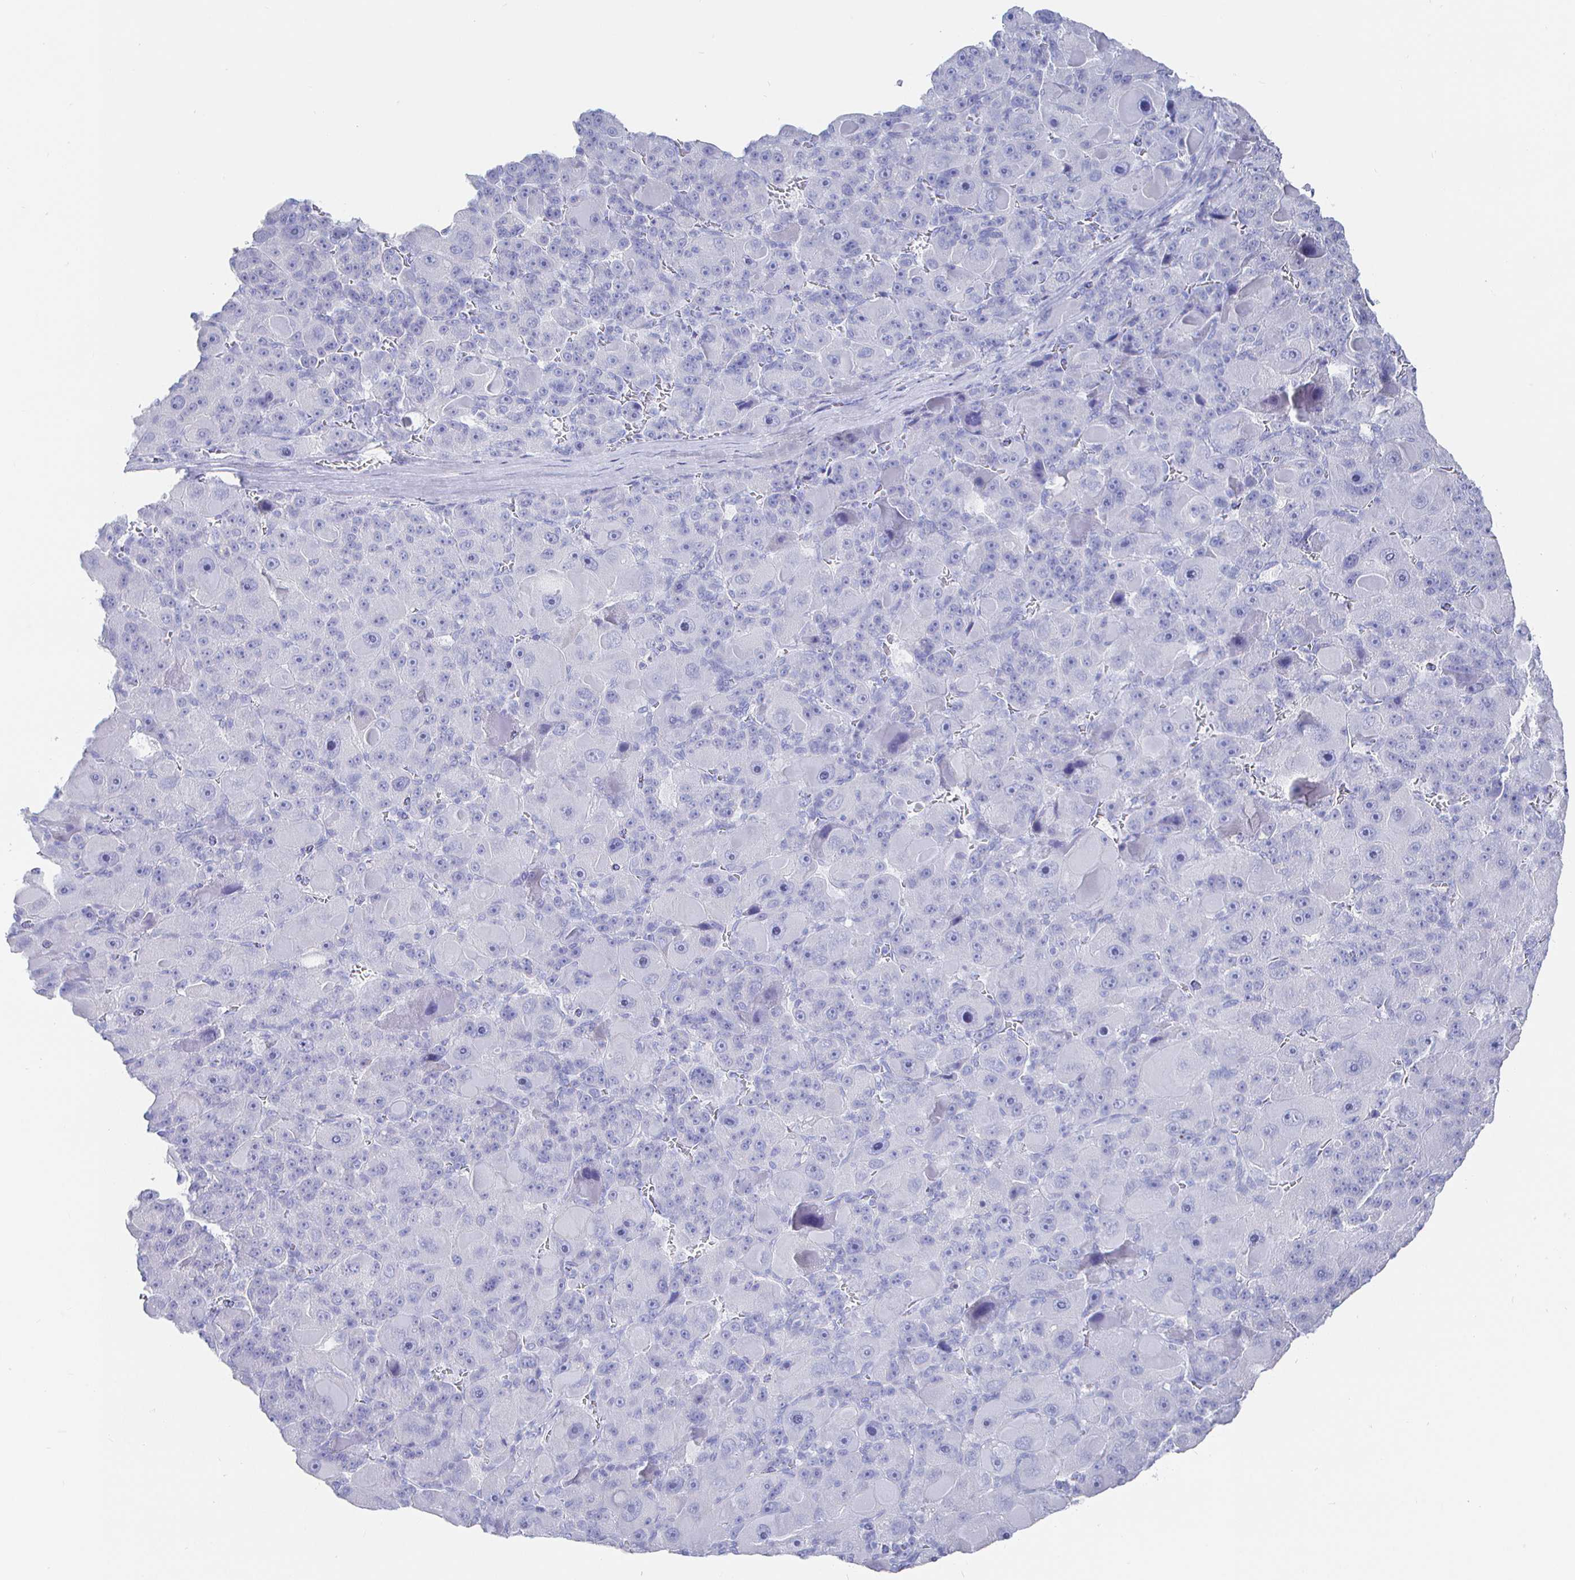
{"staining": {"intensity": "negative", "quantity": "none", "location": "none"}, "tissue": "liver cancer", "cell_type": "Tumor cells", "image_type": "cancer", "snomed": [{"axis": "morphology", "description": "Carcinoma, Hepatocellular, NOS"}, {"axis": "topography", "description": "Liver"}], "caption": "A photomicrograph of hepatocellular carcinoma (liver) stained for a protein shows no brown staining in tumor cells.", "gene": "CLCA1", "patient": {"sex": "male", "age": 76}}